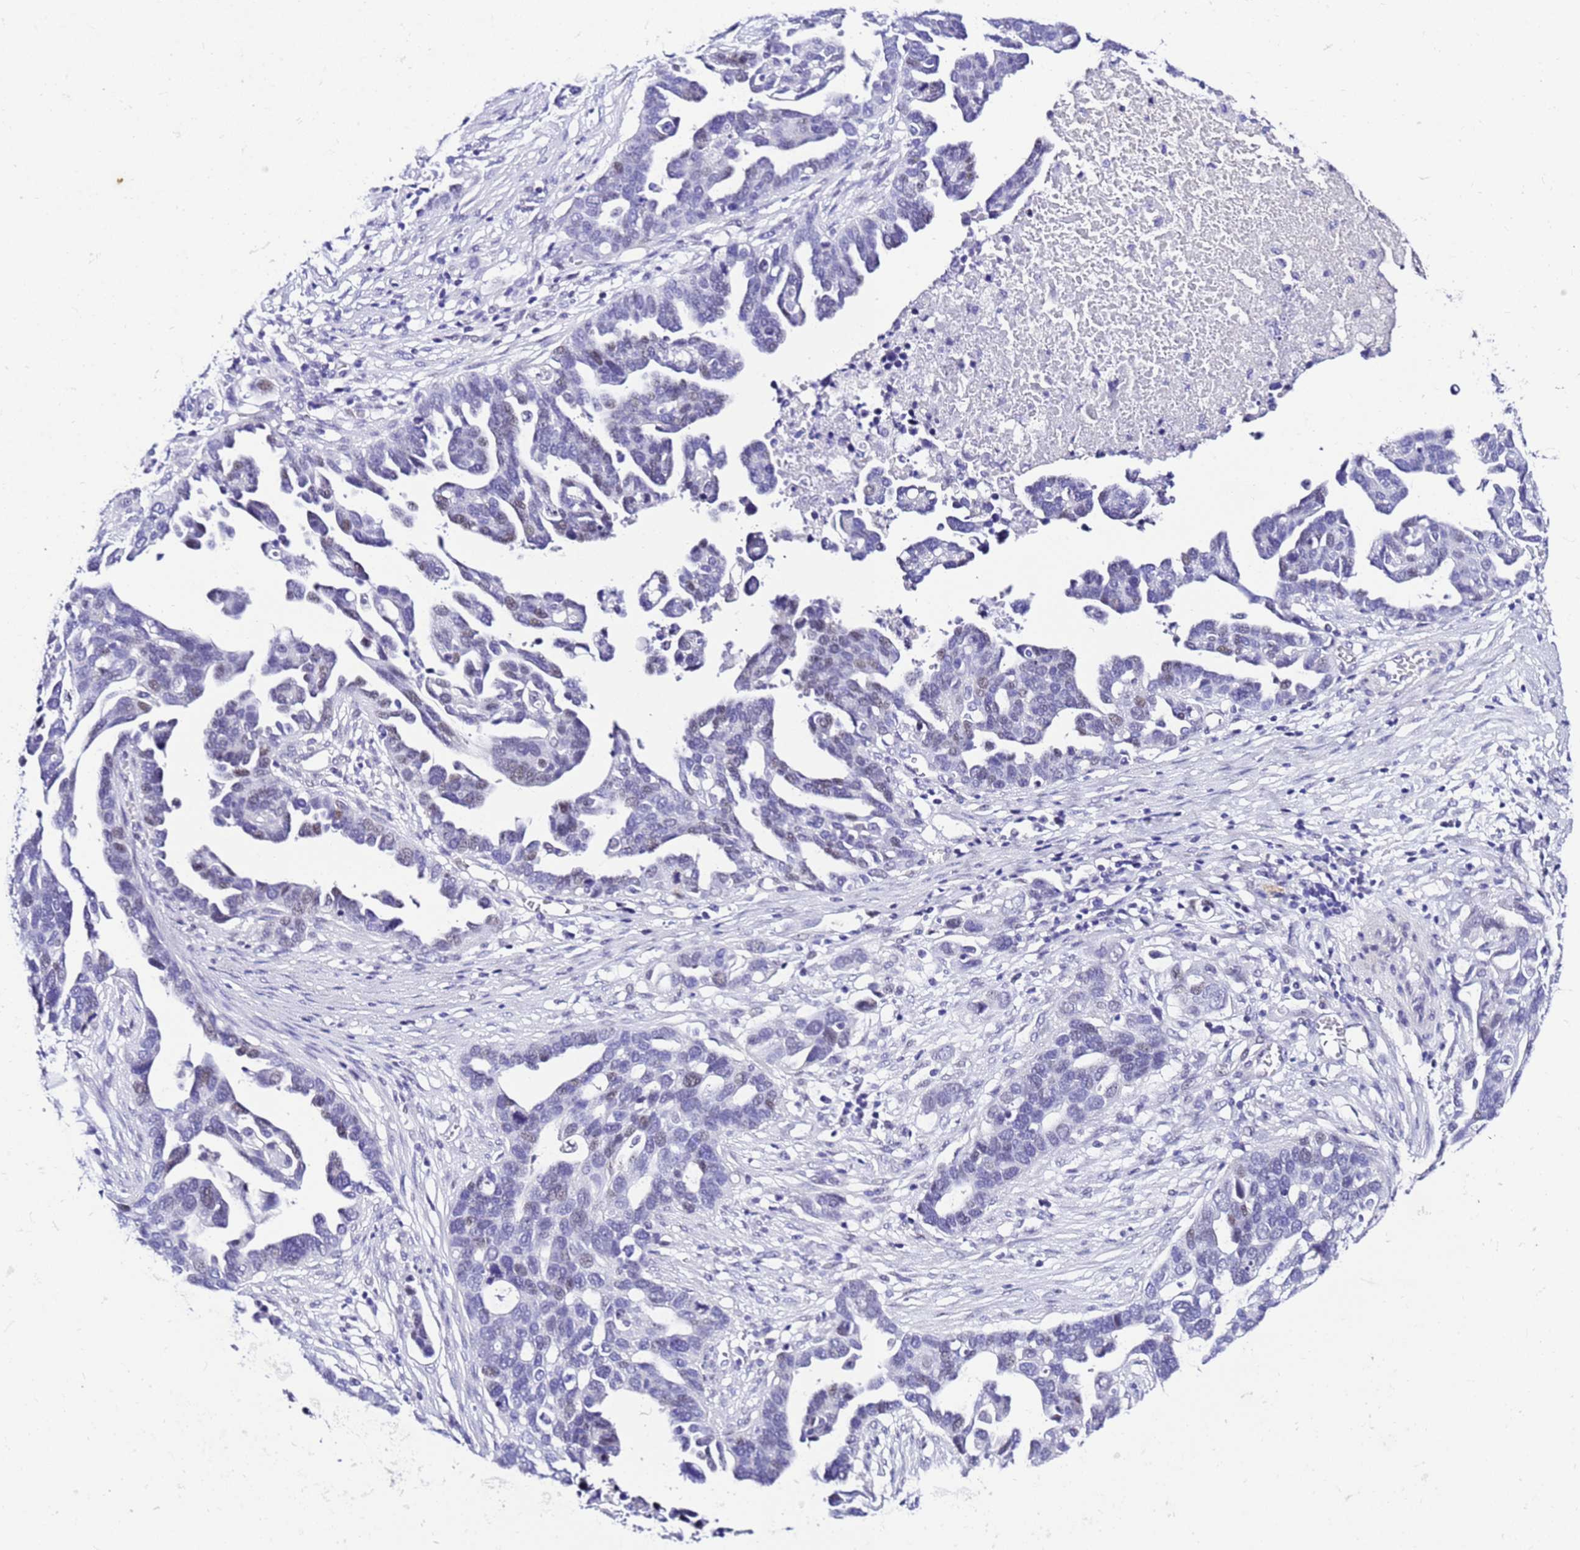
{"staining": {"intensity": "weak", "quantity": "<25%", "location": "nuclear"}, "tissue": "ovarian cancer", "cell_type": "Tumor cells", "image_type": "cancer", "snomed": [{"axis": "morphology", "description": "Cystadenocarcinoma, serous, NOS"}, {"axis": "topography", "description": "Ovary"}], "caption": "There is no significant positivity in tumor cells of serous cystadenocarcinoma (ovarian).", "gene": "ZNF417", "patient": {"sex": "female", "age": 54}}